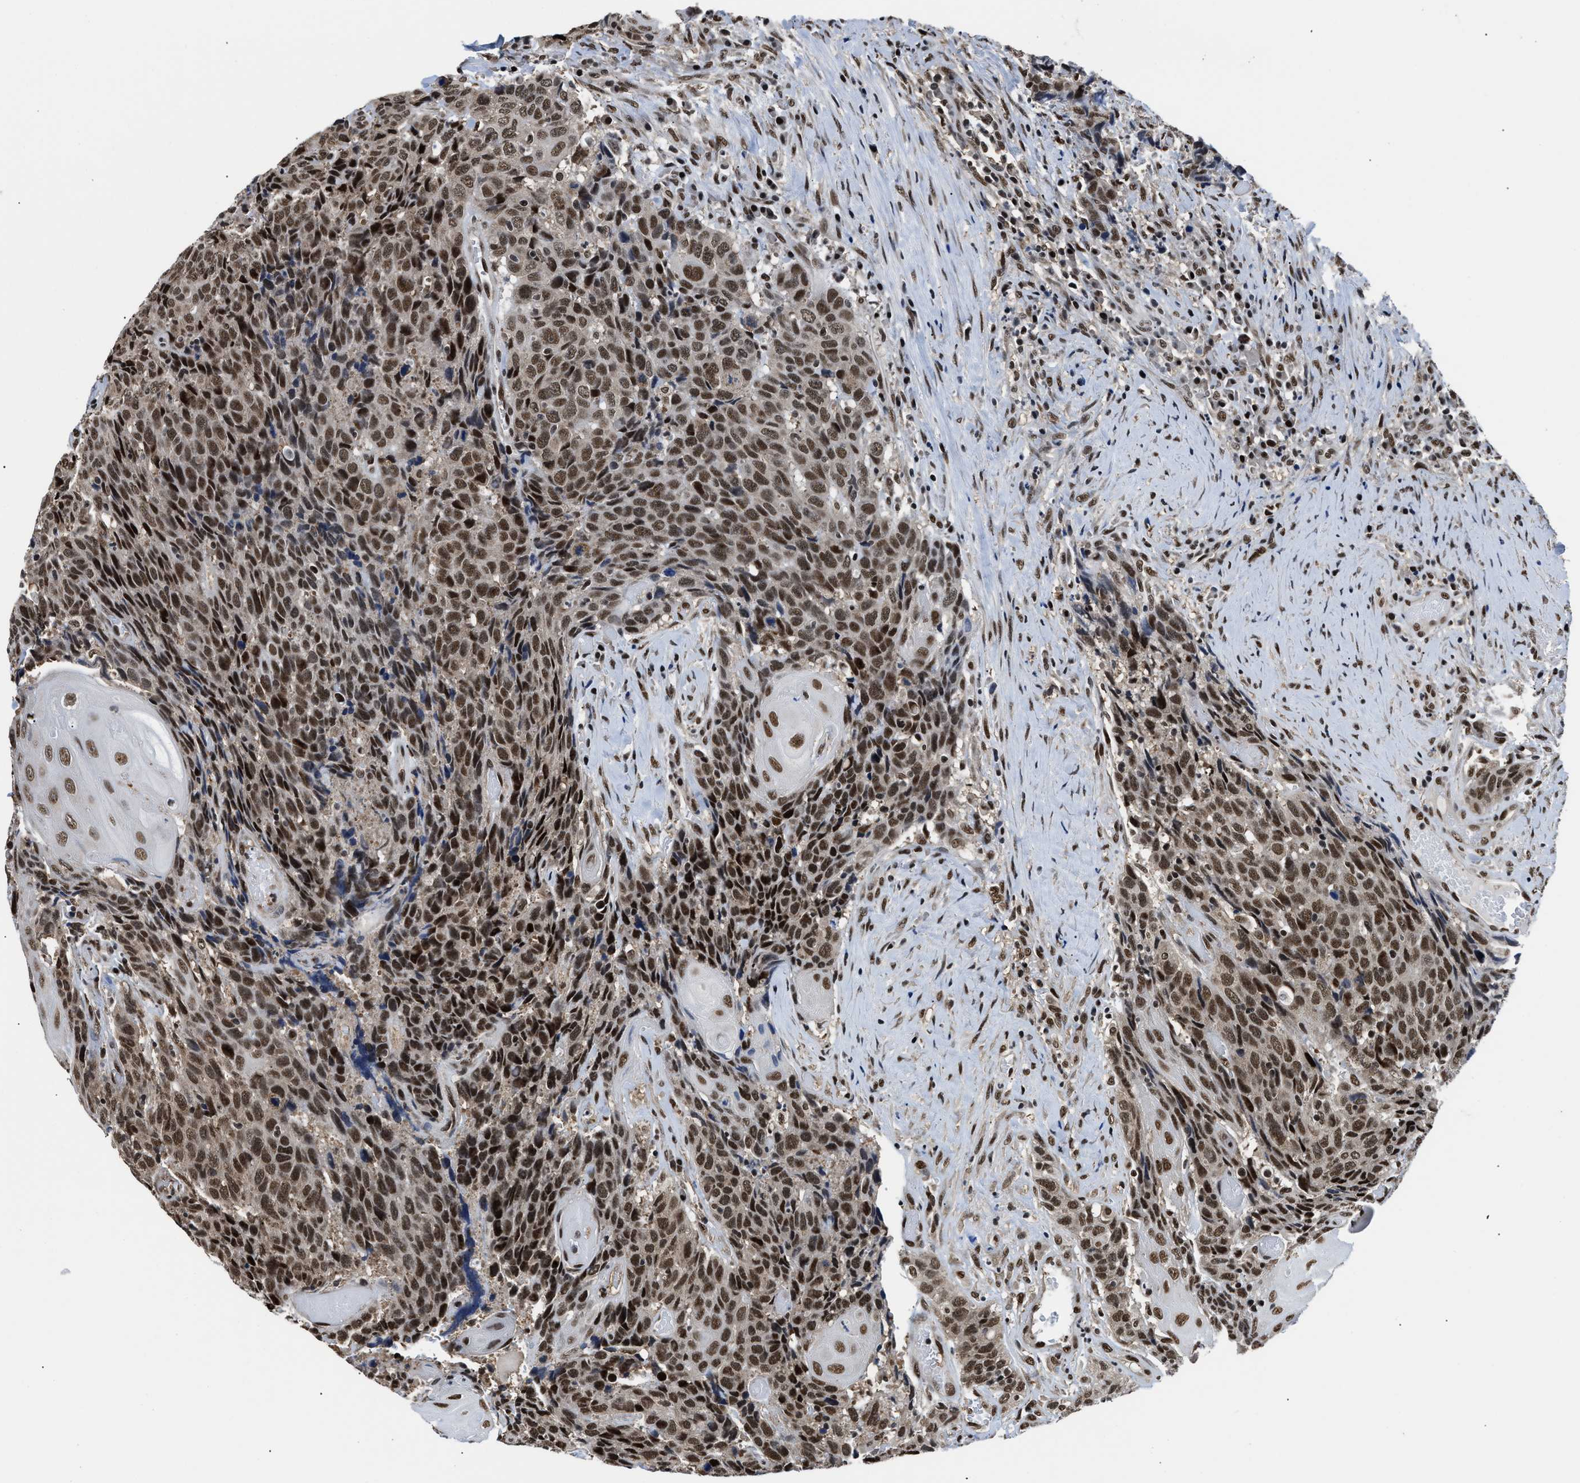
{"staining": {"intensity": "strong", "quantity": ">75%", "location": "nuclear"}, "tissue": "head and neck cancer", "cell_type": "Tumor cells", "image_type": "cancer", "snomed": [{"axis": "morphology", "description": "Squamous cell carcinoma, NOS"}, {"axis": "topography", "description": "Head-Neck"}], "caption": "Brown immunohistochemical staining in head and neck cancer displays strong nuclear positivity in about >75% of tumor cells.", "gene": "HNRNPH2", "patient": {"sex": "male", "age": 66}}